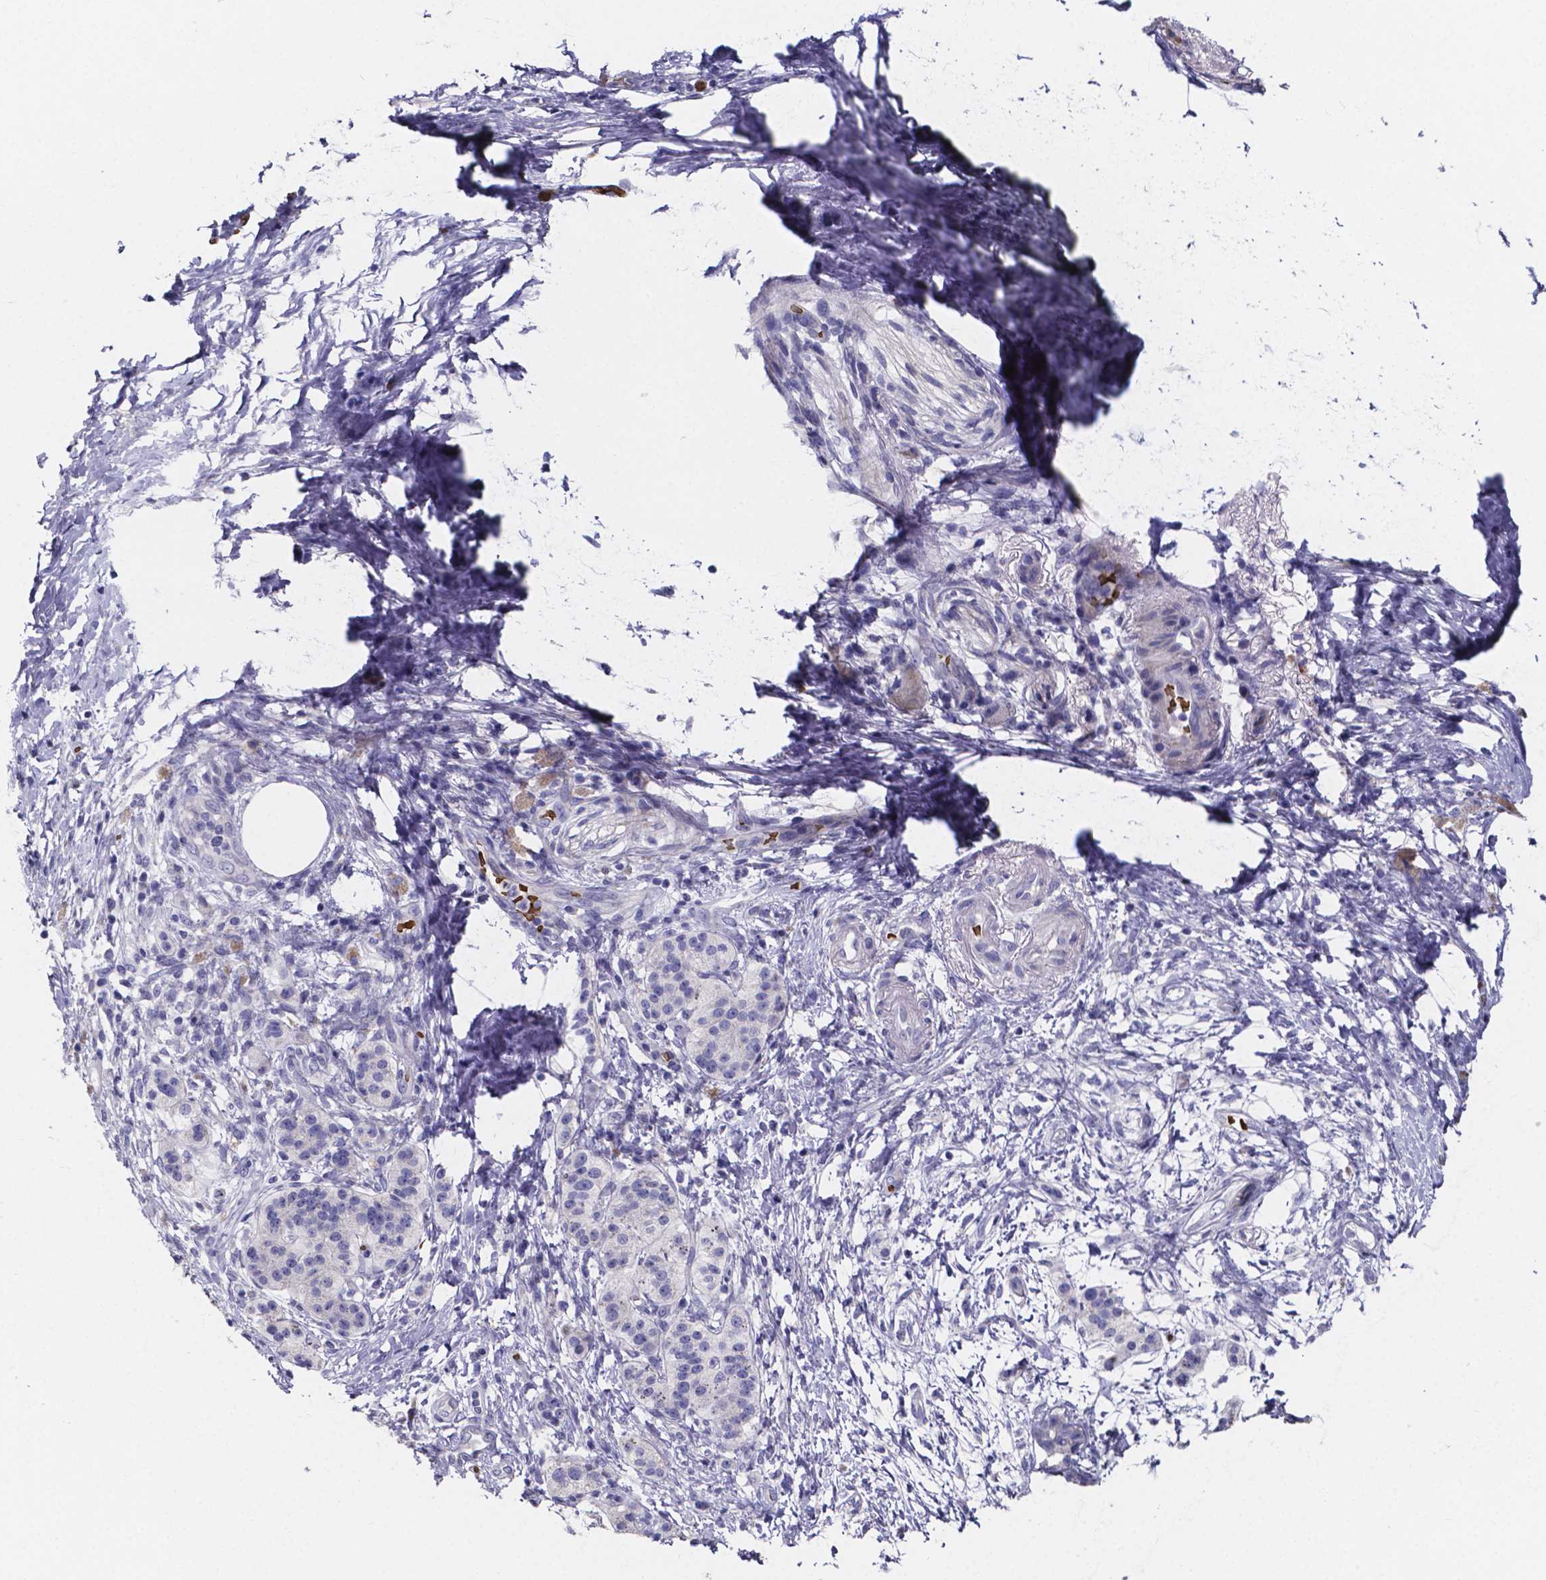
{"staining": {"intensity": "negative", "quantity": "none", "location": "none"}, "tissue": "pancreatic cancer", "cell_type": "Tumor cells", "image_type": "cancer", "snomed": [{"axis": "morphology", "description": "Adenocarcinoma, NOS"}, {"axis": "topography", "description": "Pancreas"}], "caption": "High power microscopy image of an IHC histopathology image of pancreatic adenocarcinoma, revealing no significant expression in tumor cells.", "gene": "GABRA3", "patient": {"sex": "female", "age": 72}}